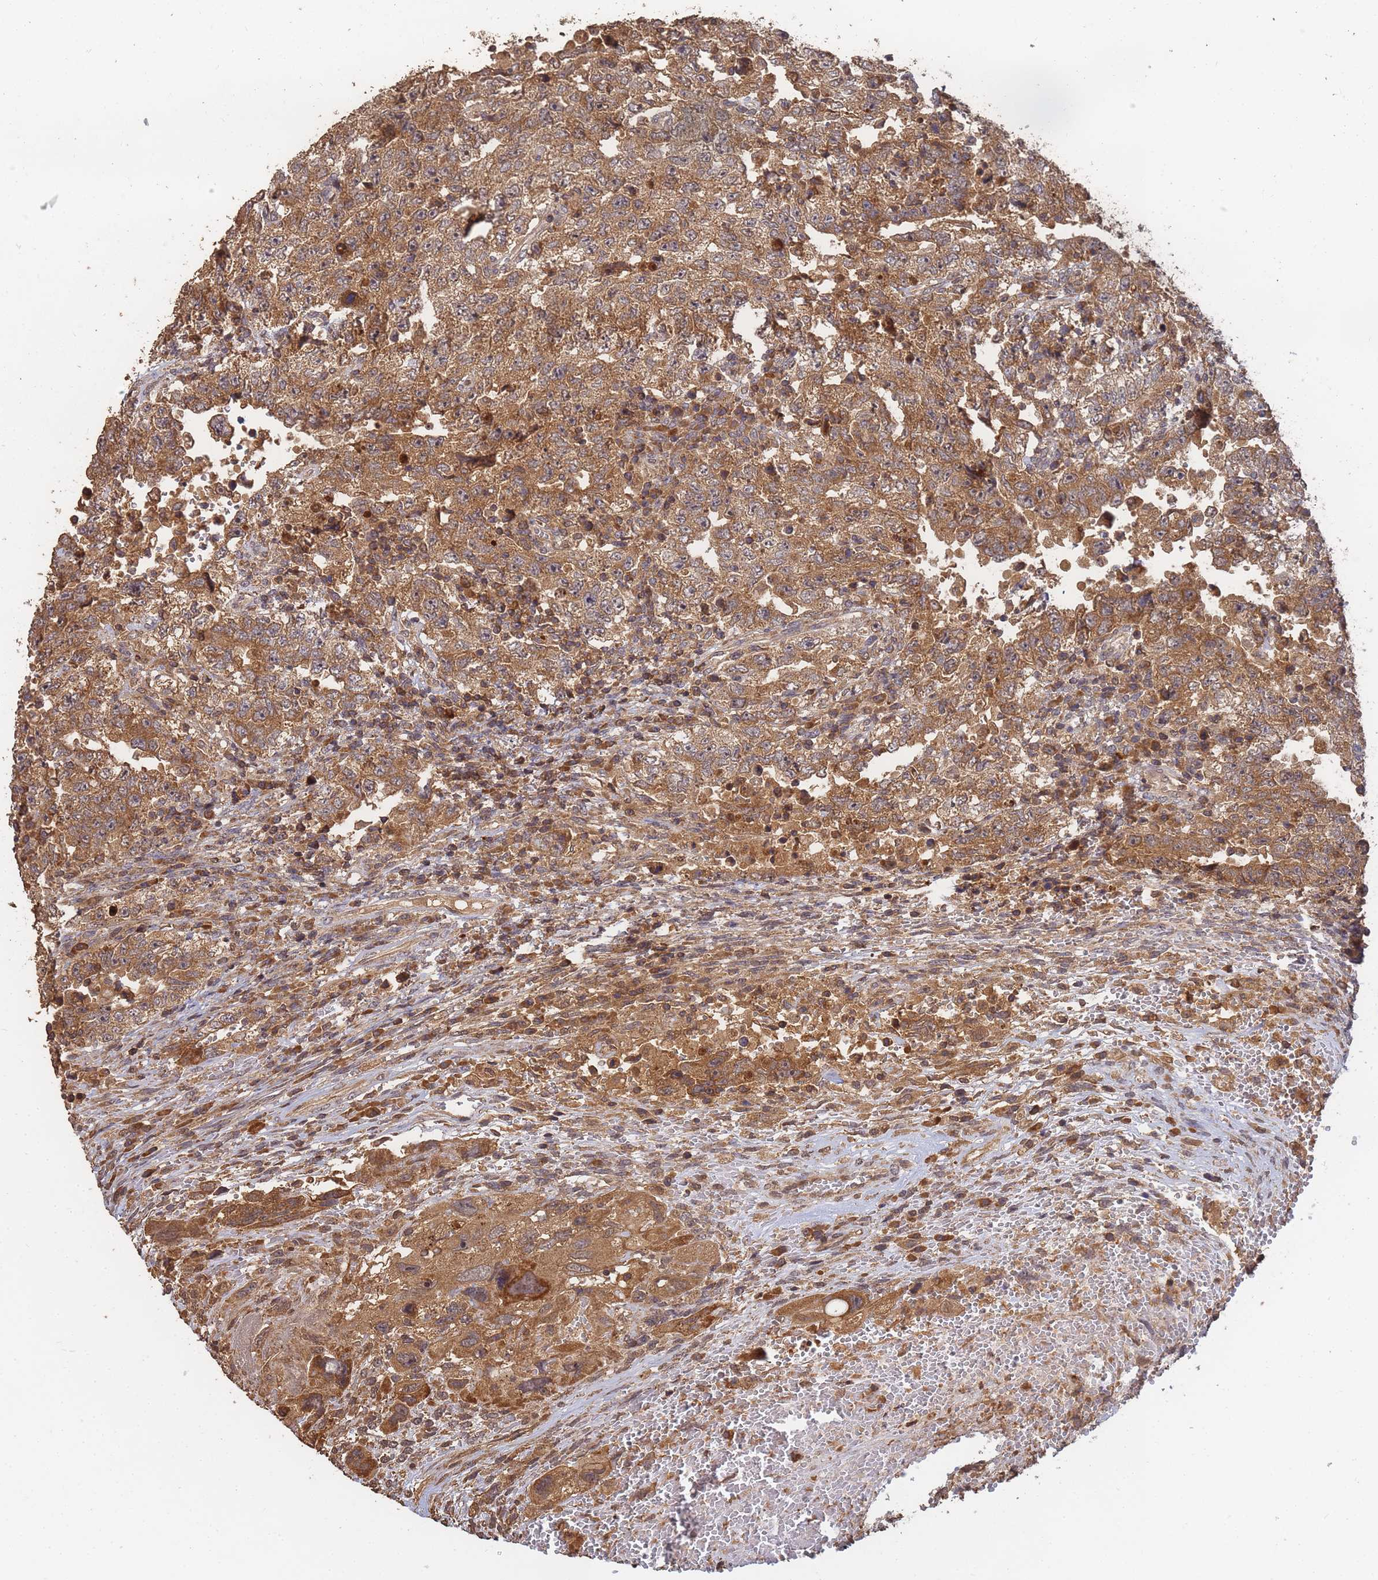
{"staining": {"intensity": "moderate", "quantity": ">75%", "location": "cytoplasmic/membranous"}, "tissue": "testis cancer", "cell_type": "Tumor cells", "image_type": "cancer", "snomed": [{"axis": "morphology", "description": "Carcinoma, Embryonal, NOS"}, {"axis": "topography", "description": "Testis"}], "caption": "The immunohistochemical stain highlights moderate cytoplasmic/membranous positivity in tumor cells of testis cancer tissue.", "gene": "ALKBH1", "patient": {"sex": "male", "age": 26}}